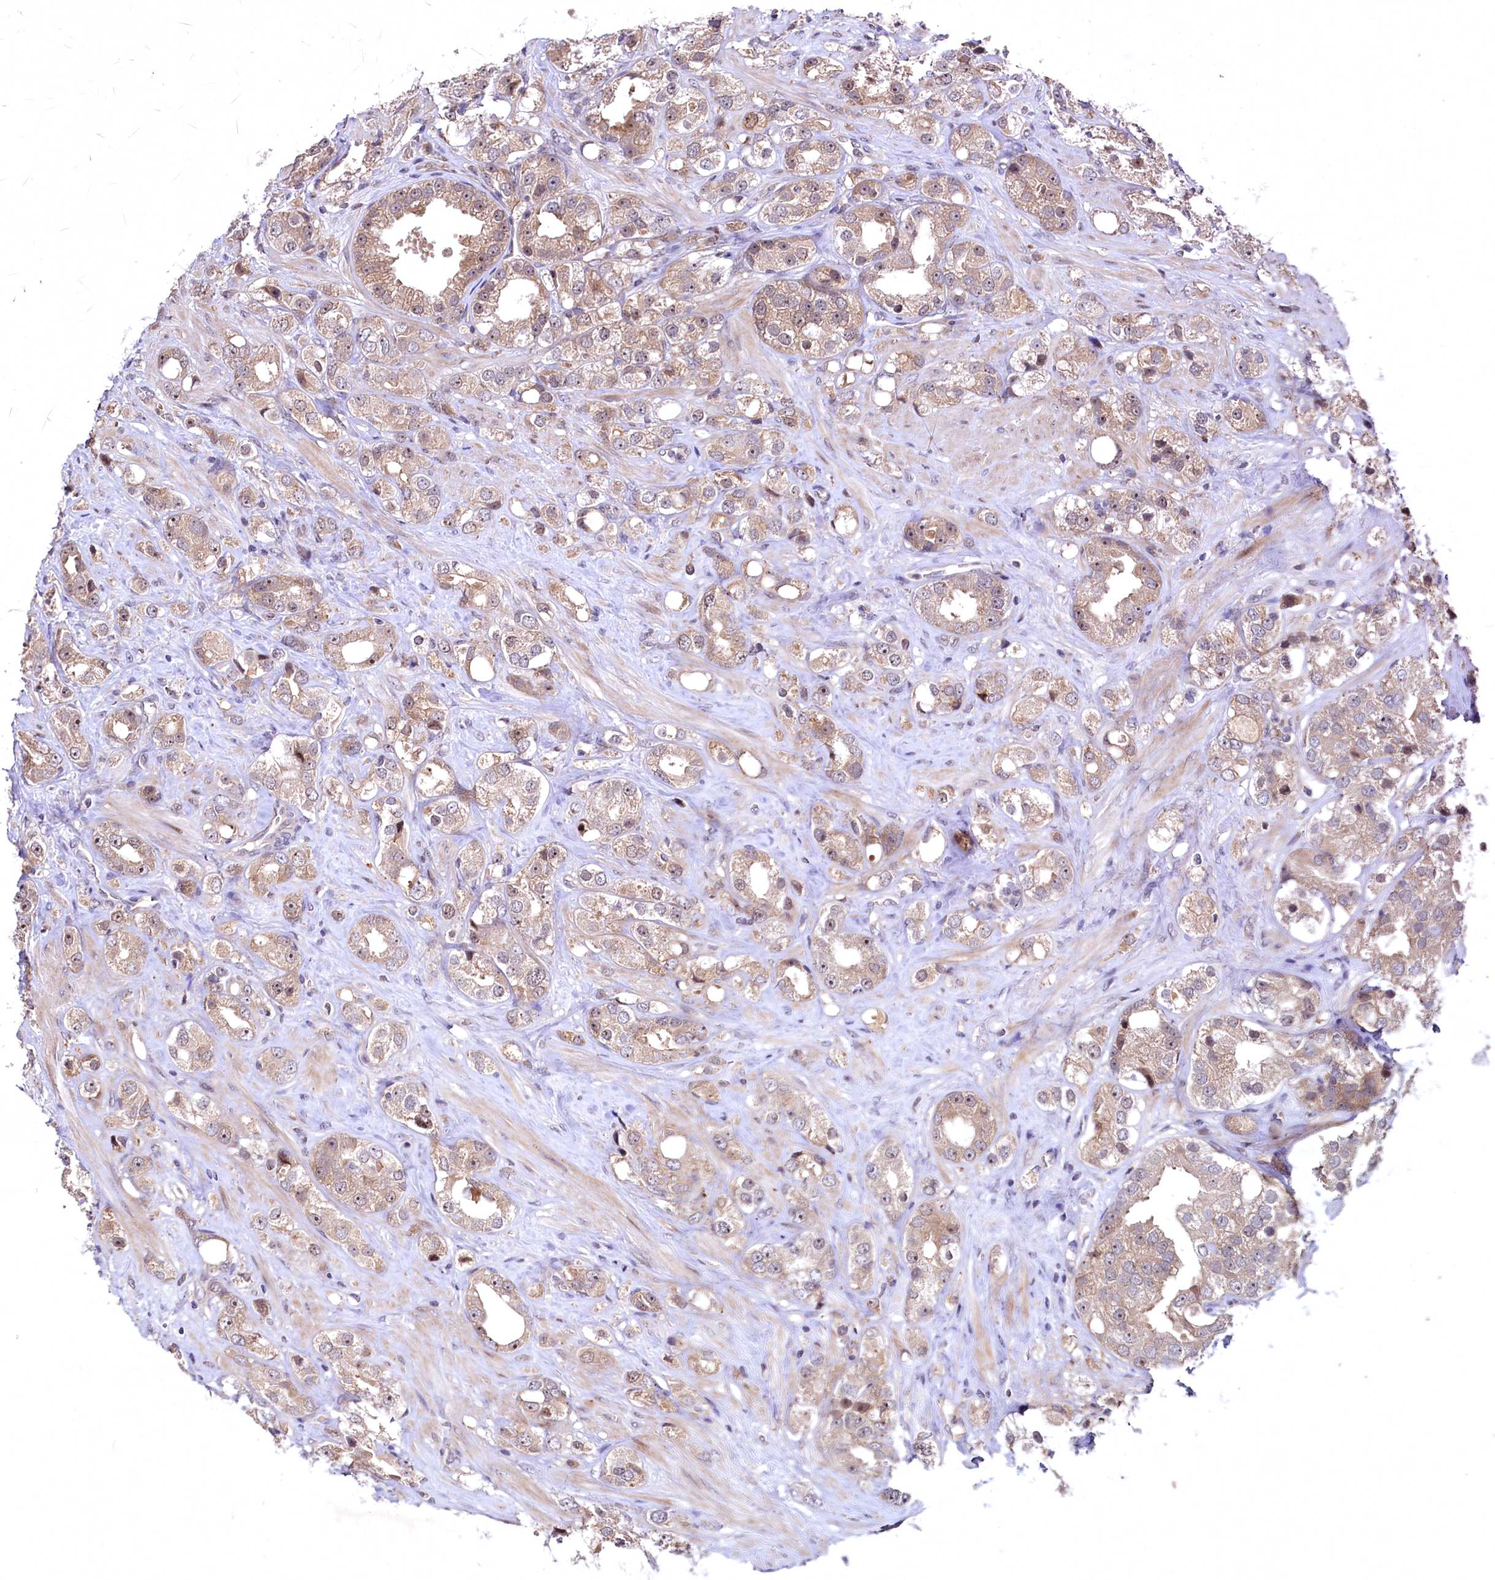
{"staining": {"intensity": "weak", "quantity": ">75%", "location": "cytoplasmic/membranous,nuclear"}, "tissue": "prostate cancer", "cell_type": "Tumor cells", "image_type": "cancer", "snomed": [{"axis": "morphology", "description": "Adenocarcinoma, NOS"}, {"axis": "topography", "description": "Prostate"}], "caption": "Prostate cancer was stained to show a protein in brown. There is low levels of weak cytoplasmic/membranous and nuclear staining in approximately >75% of tumor cells.", "gene": "N4BP2L1", "patient": {"sex": "male", "age": 79}}